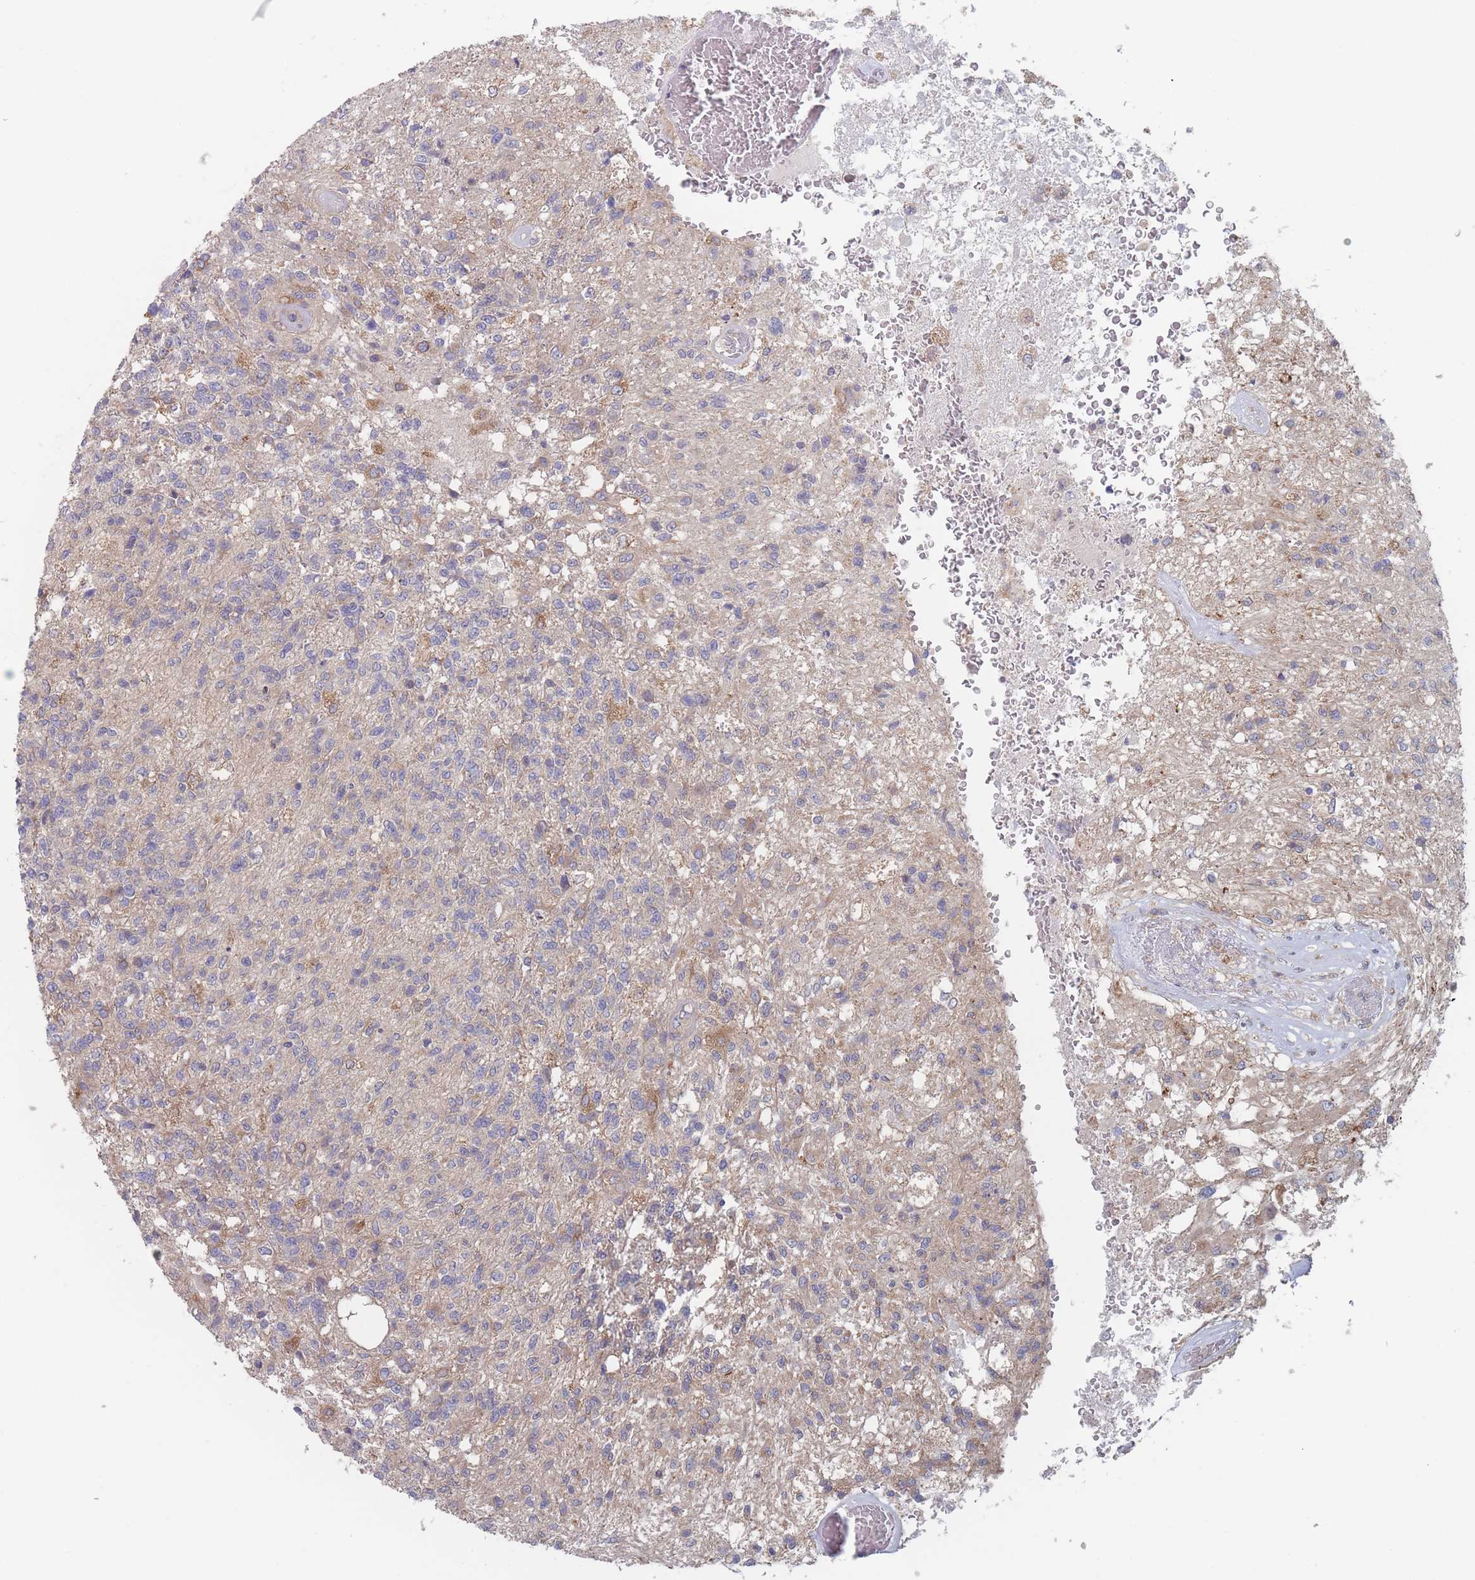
{"staining": {"intensity": "negative", "quantity": "none", "location": "none"}, "tissue": "glioma", "cell_type": "Tumor cells", "image_type": "cancer", "snomed": [{"axis": "morphology", "description": "Glioma, malignant, High grade"}, {"axis": "topography", "description": "Brain"}], "caption": "The image displays no significant staining in tumor cells of malignant glioma (high-grade).", "gene": "EFCC1", "patient": {"sex": "male", "age": 56}}